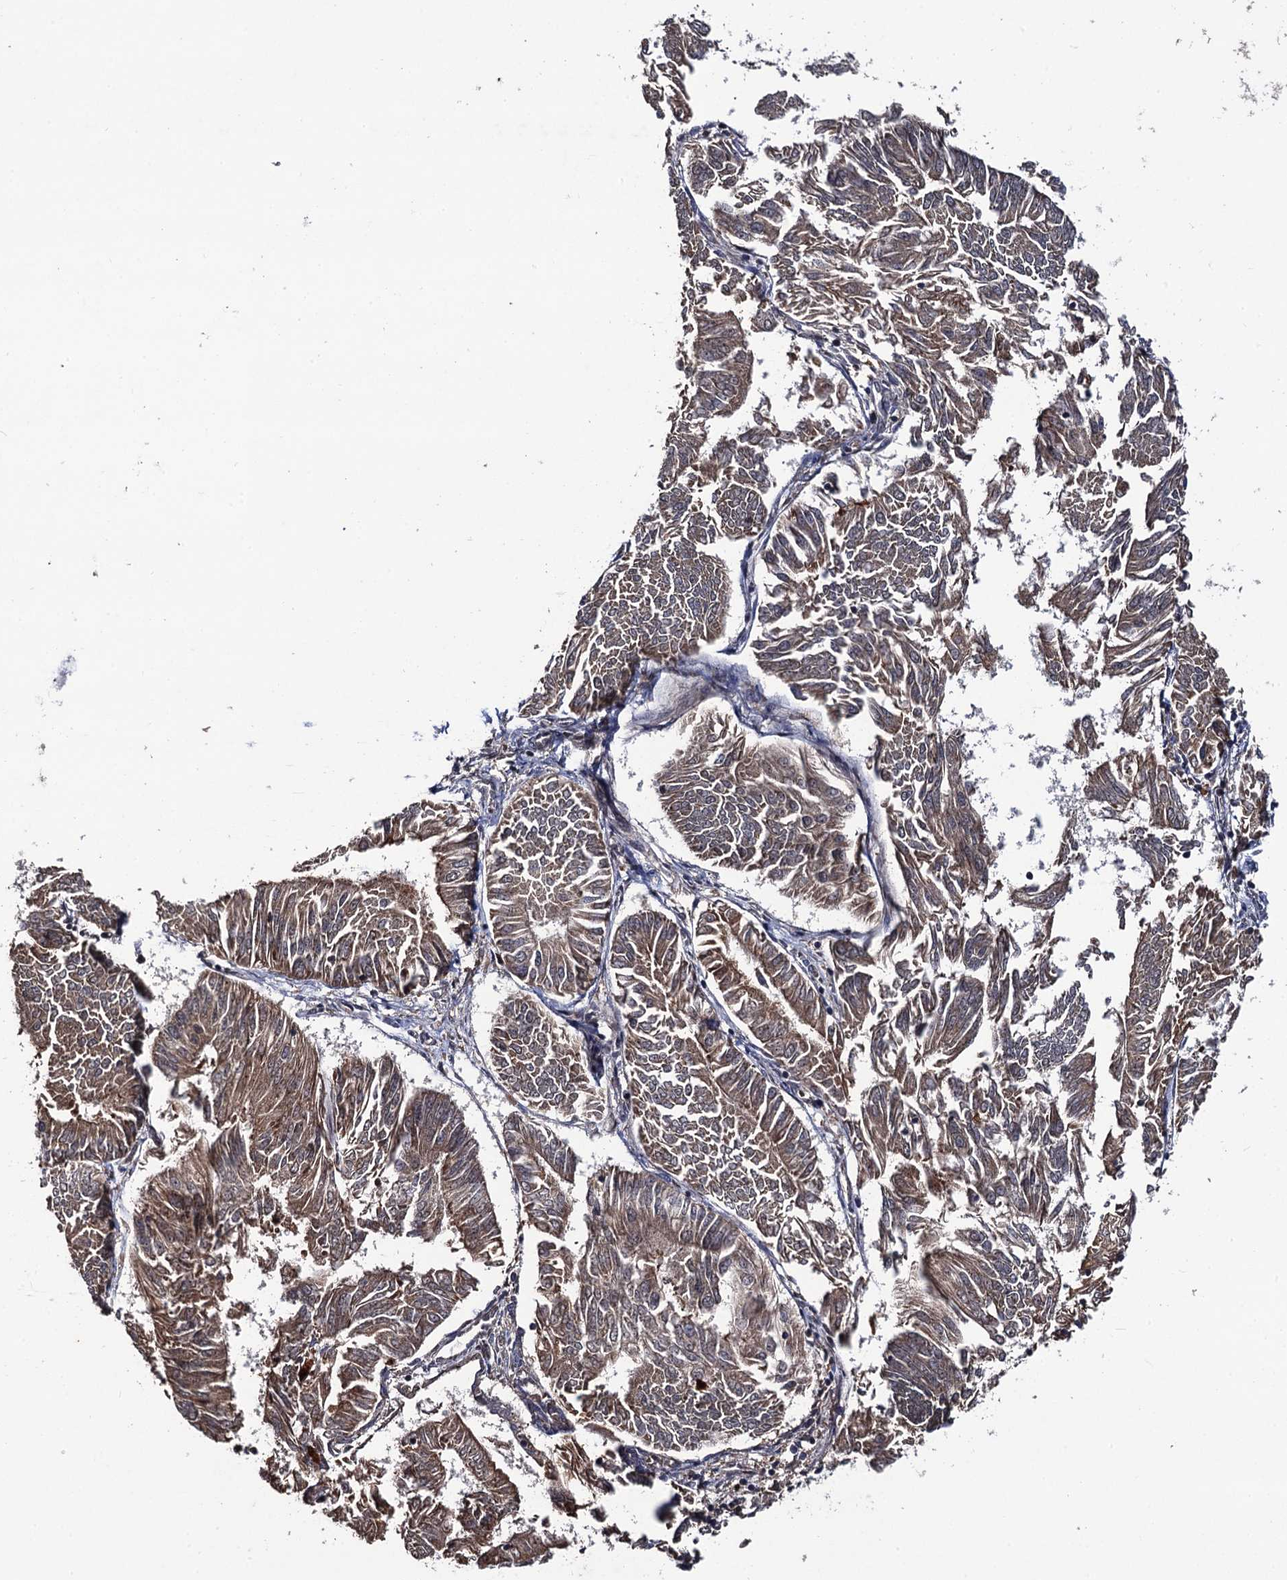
{"staining": {"intensity": "weak", "quantity": ">75%", "location": "cytoplasmic/membranous"}, "tissue": "endometrial cancer", "cell_type": "Tumor cells", "image_type": "cancer", "snomed": [{"axis": "morphology", "description": "Adenocarcinoma, NOS"}, {"axis": "topography", "description": "Endometrium"}], "caption": "Immunohistochemical staining of human endometrial cancer (adenocarcinoma) exhibits low levels of weak cytoplasmic/membranous protein expression in approximately >75% of tumor cells. The staining was performed using DAB (3,3'-diaminobenzidine), with brown indicating positive protein expression. Nuclei are stained blue with hematoxylin.", "gene": "LRRC63", "patient": {"sex": "female", "age": 58}}